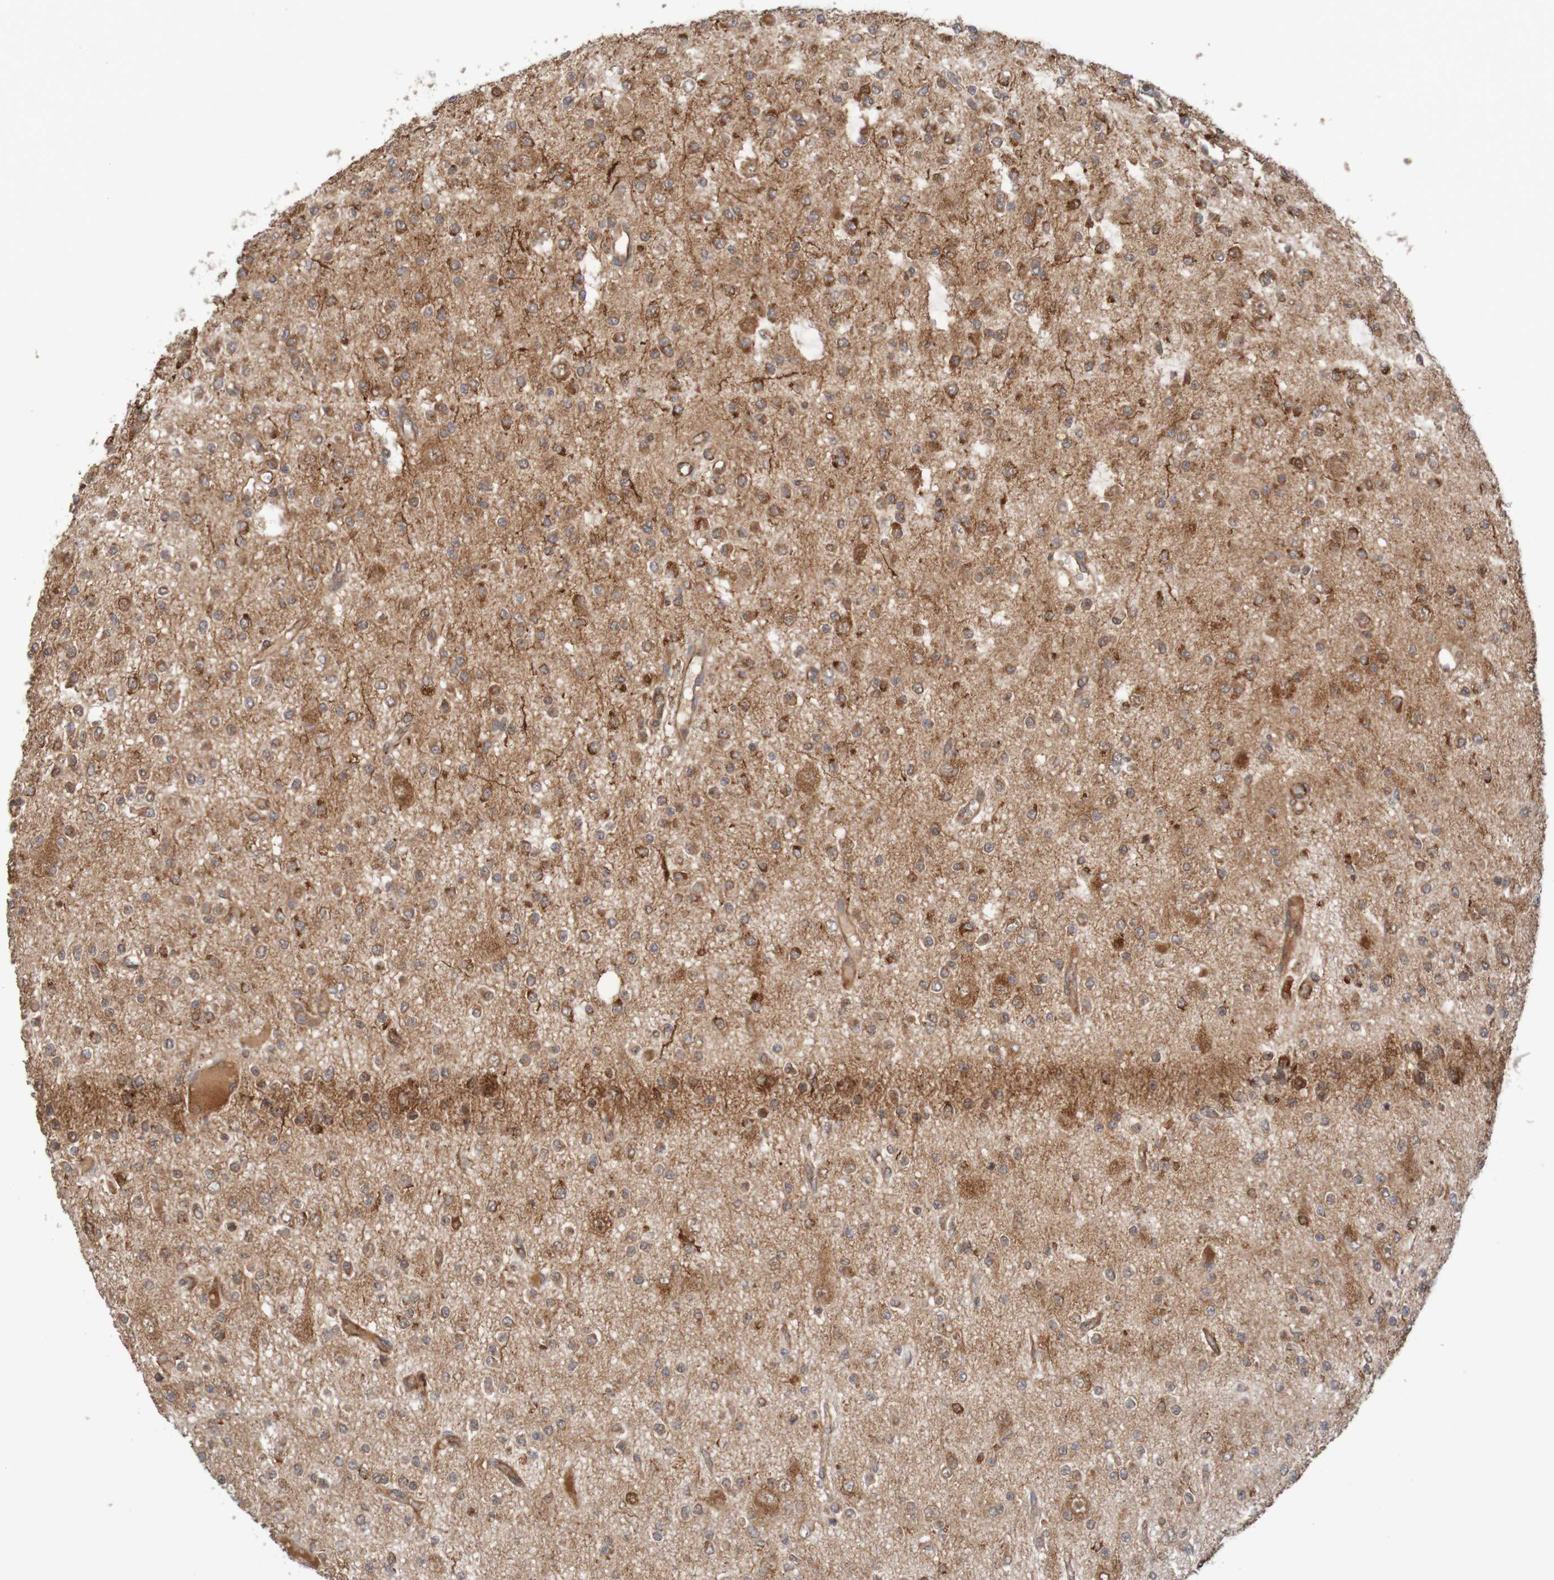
{"staining": {"intensity": "strong", "quantity": ">75%", "location": "cytoplasmic/membranous"}, "tissue": "glioma", "cell_type": "Tumor cells", "image_type": "cancer", "snomed": [{"axis": "morphology", "description": "Glioma, malignant, Low grade"}, {"axis": "topography", "description": "Brain"}], "caption": "Glioma tissue exhibits strong cytoplasmic/membranous positivity in about >75% of tumor cells", "gene": "MRPL52", "patient": {"sex": "male", "age": 38}}